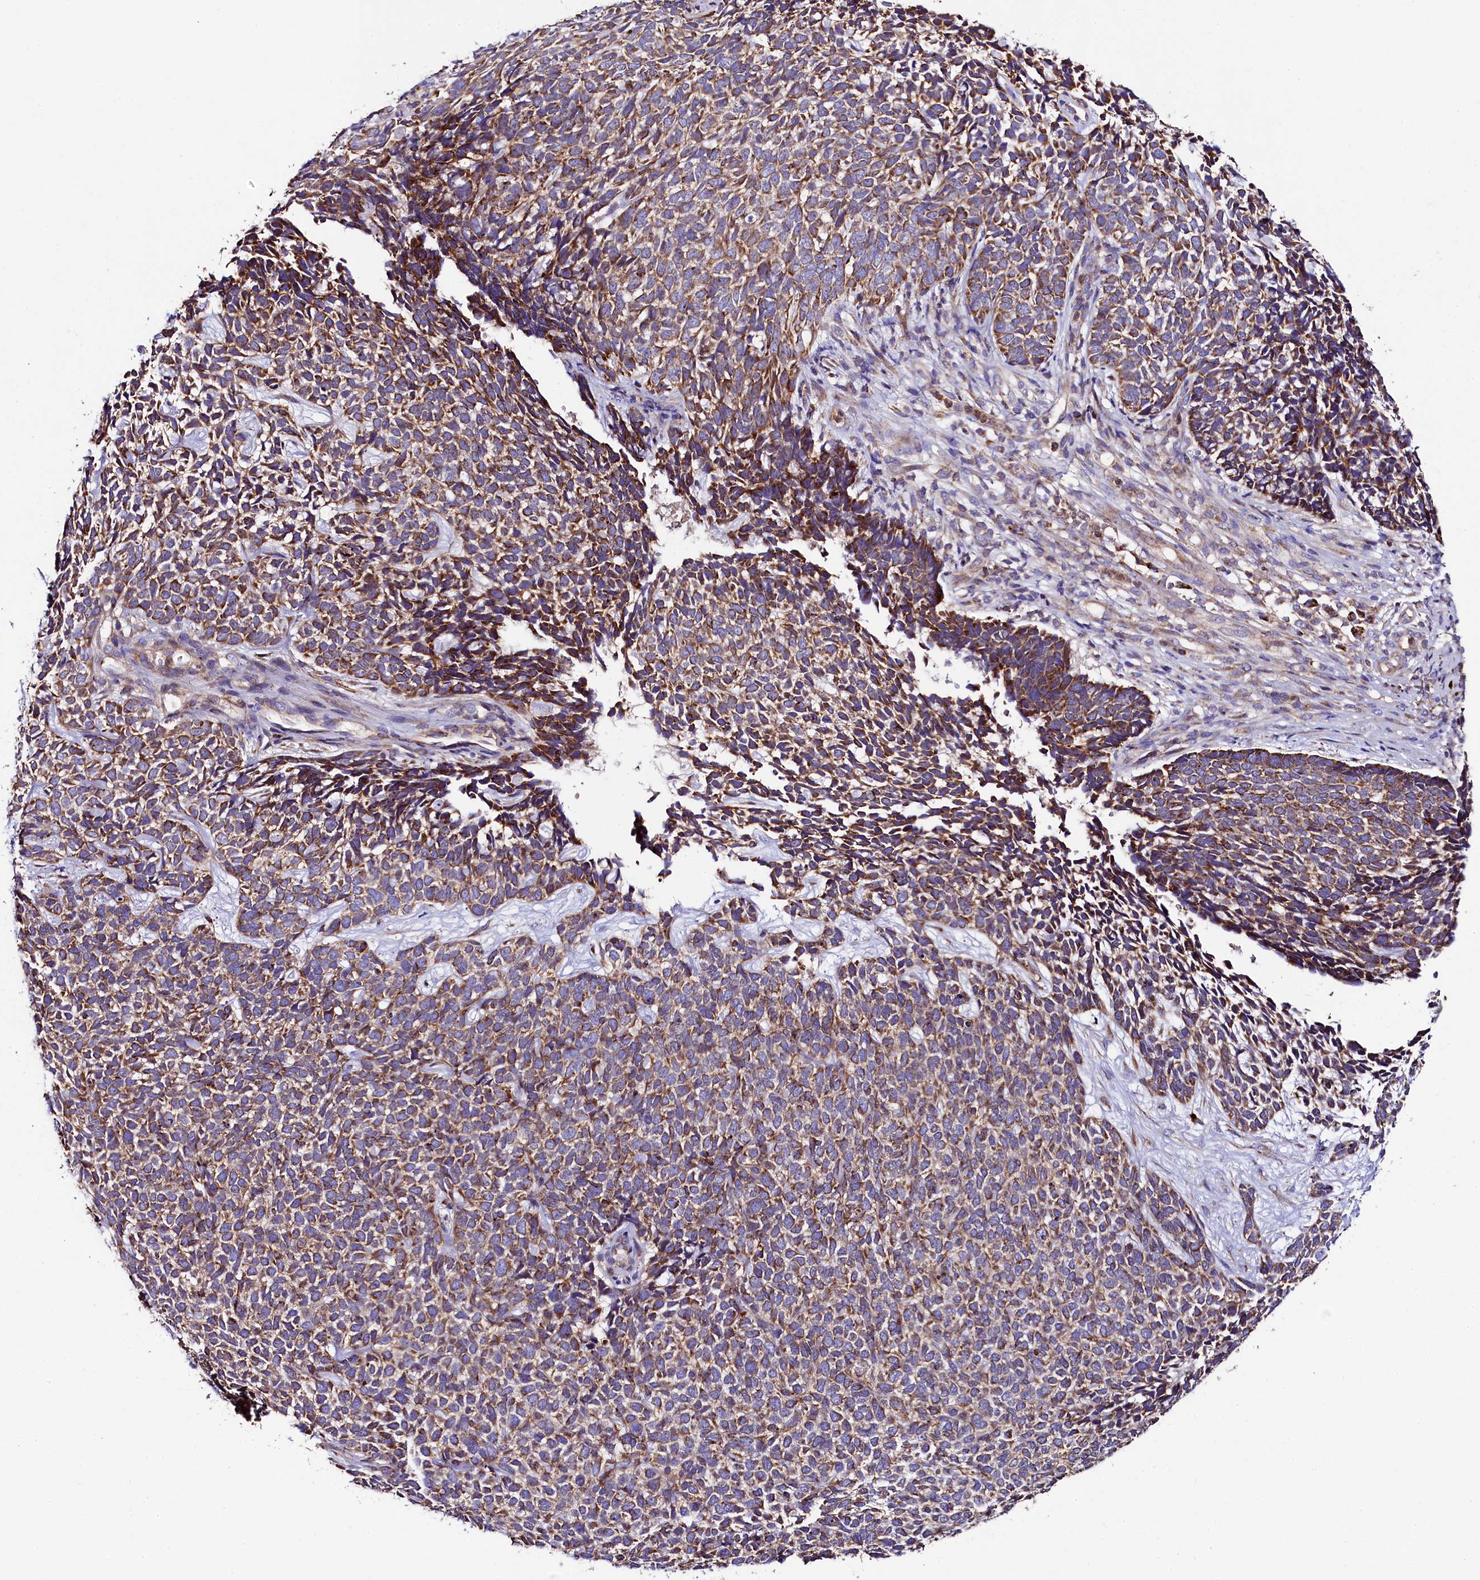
{"staining": {"intensity": "moderate", "quantity": ">75%", "location": "cytoplasmic/membranous"}, "tissue": "skin cancer", "cell_type": "Tumor cells", "image_type": "cancer", "snomed": [{"axis": "morphology", "description": "Basal cell carcinoma"}, {"axis": "topography", "description": "Skin"}], "caption": "Skin basal cell carcinoma stained for a protein exhibits moderate cytoplasmic/membranous positivity in tumor cells.", "gene": "CLYBL", "patient": {"sex": "female", "age": 84}}